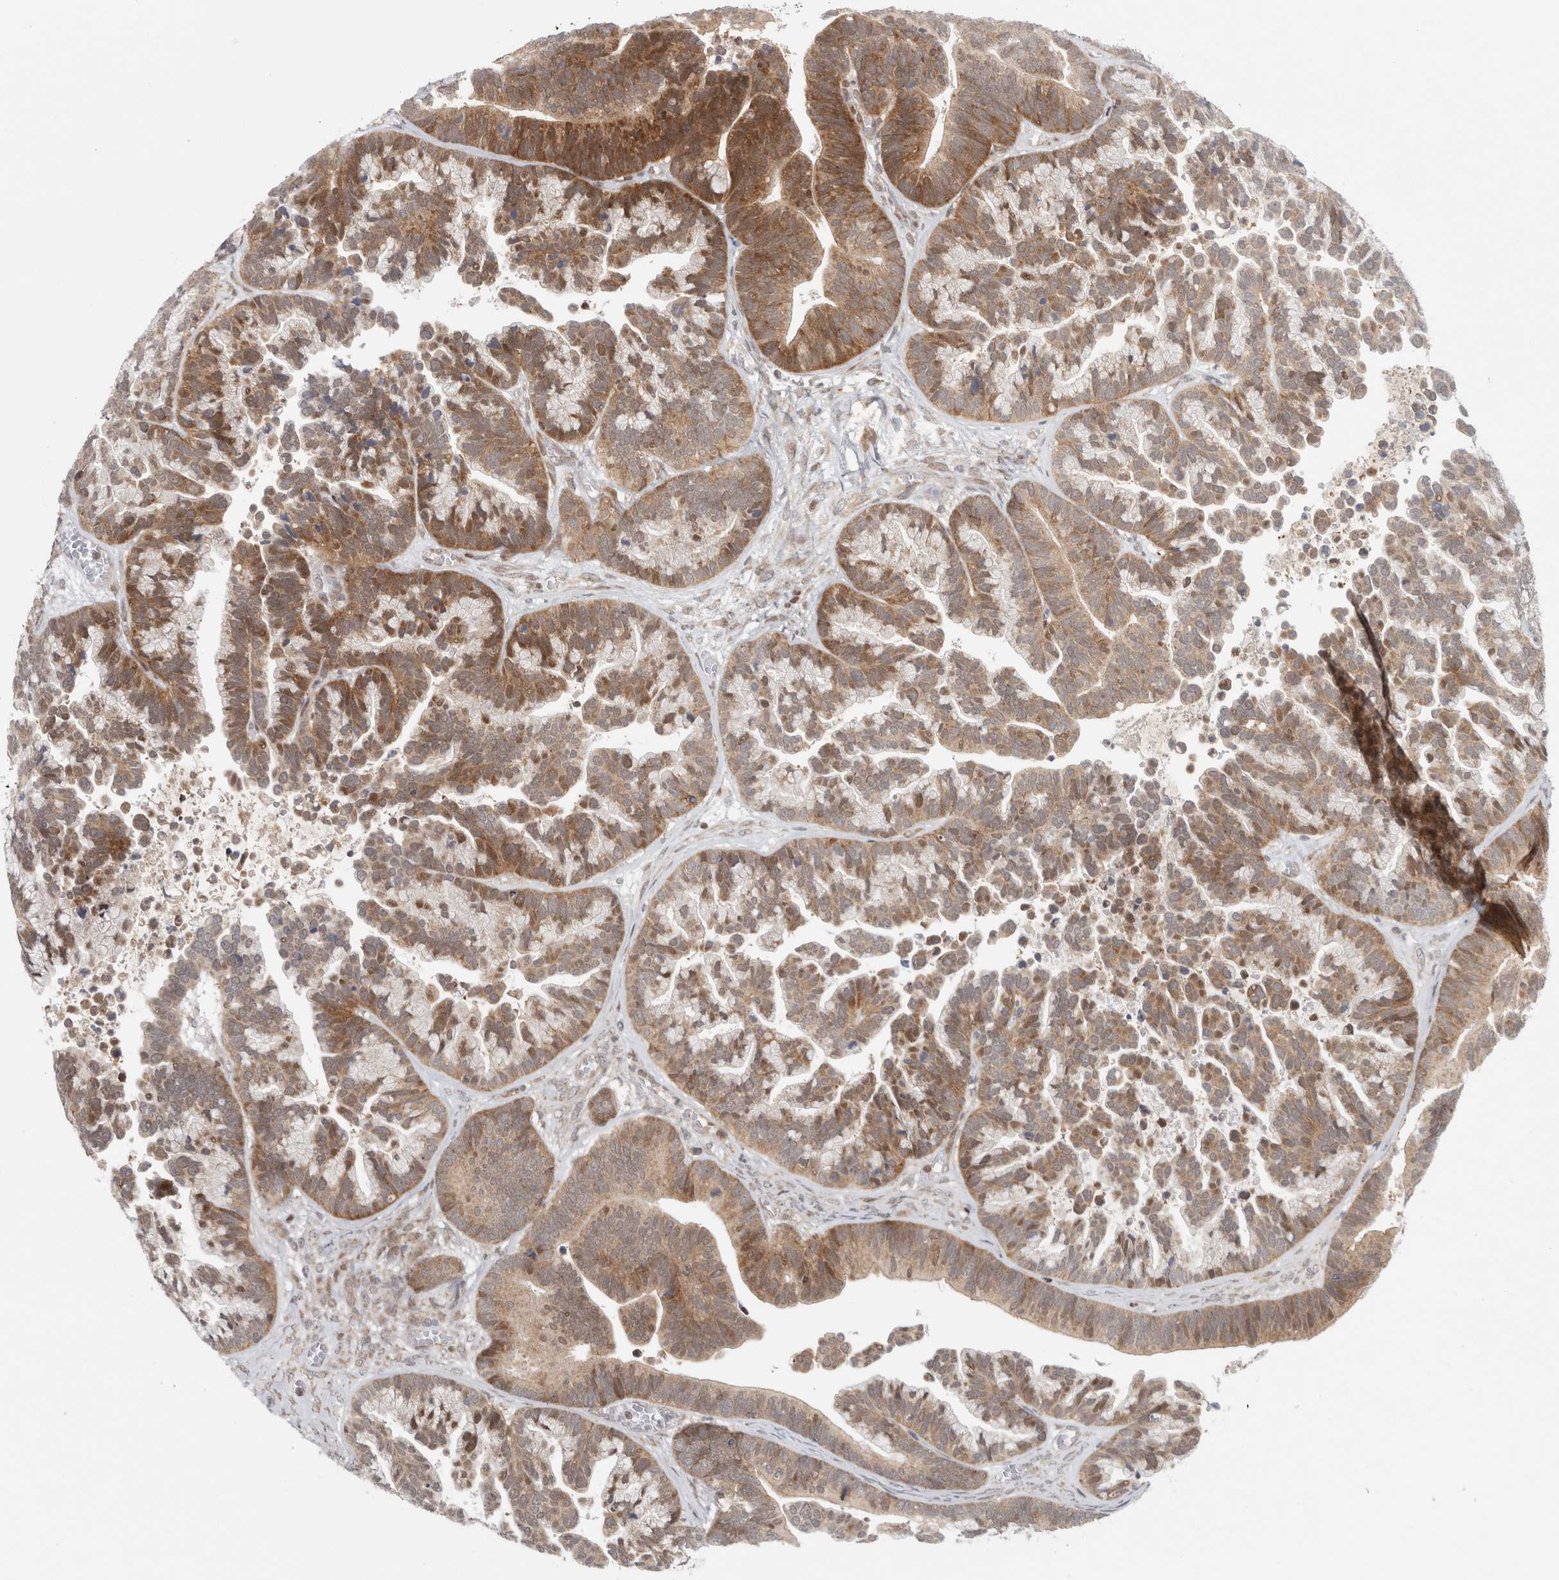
{"staining": {"intensity": "moderate", "quantity": ">75%", "location": "cytoplasmic/membranous"}, "tissue": "ovarian cancer", "cell_type": "Tumor cells", "image_type": "cancer", "snomed": [{"axis": "morphology", "description": "Cystadenocarcinoma, serous, NOS"}, {"axis": "topography", "description": "Ovary"}], "caption": "Brown immunohistochemical staining in serous cystadenocarcinoma (ovarian) exhibits moderate cytoplasmic/membranous staining in about >75% of tumor cells. Nuclei are stained in blue.", "gene": "KDM8", "patient": {"sex": "female", "age": 56}}